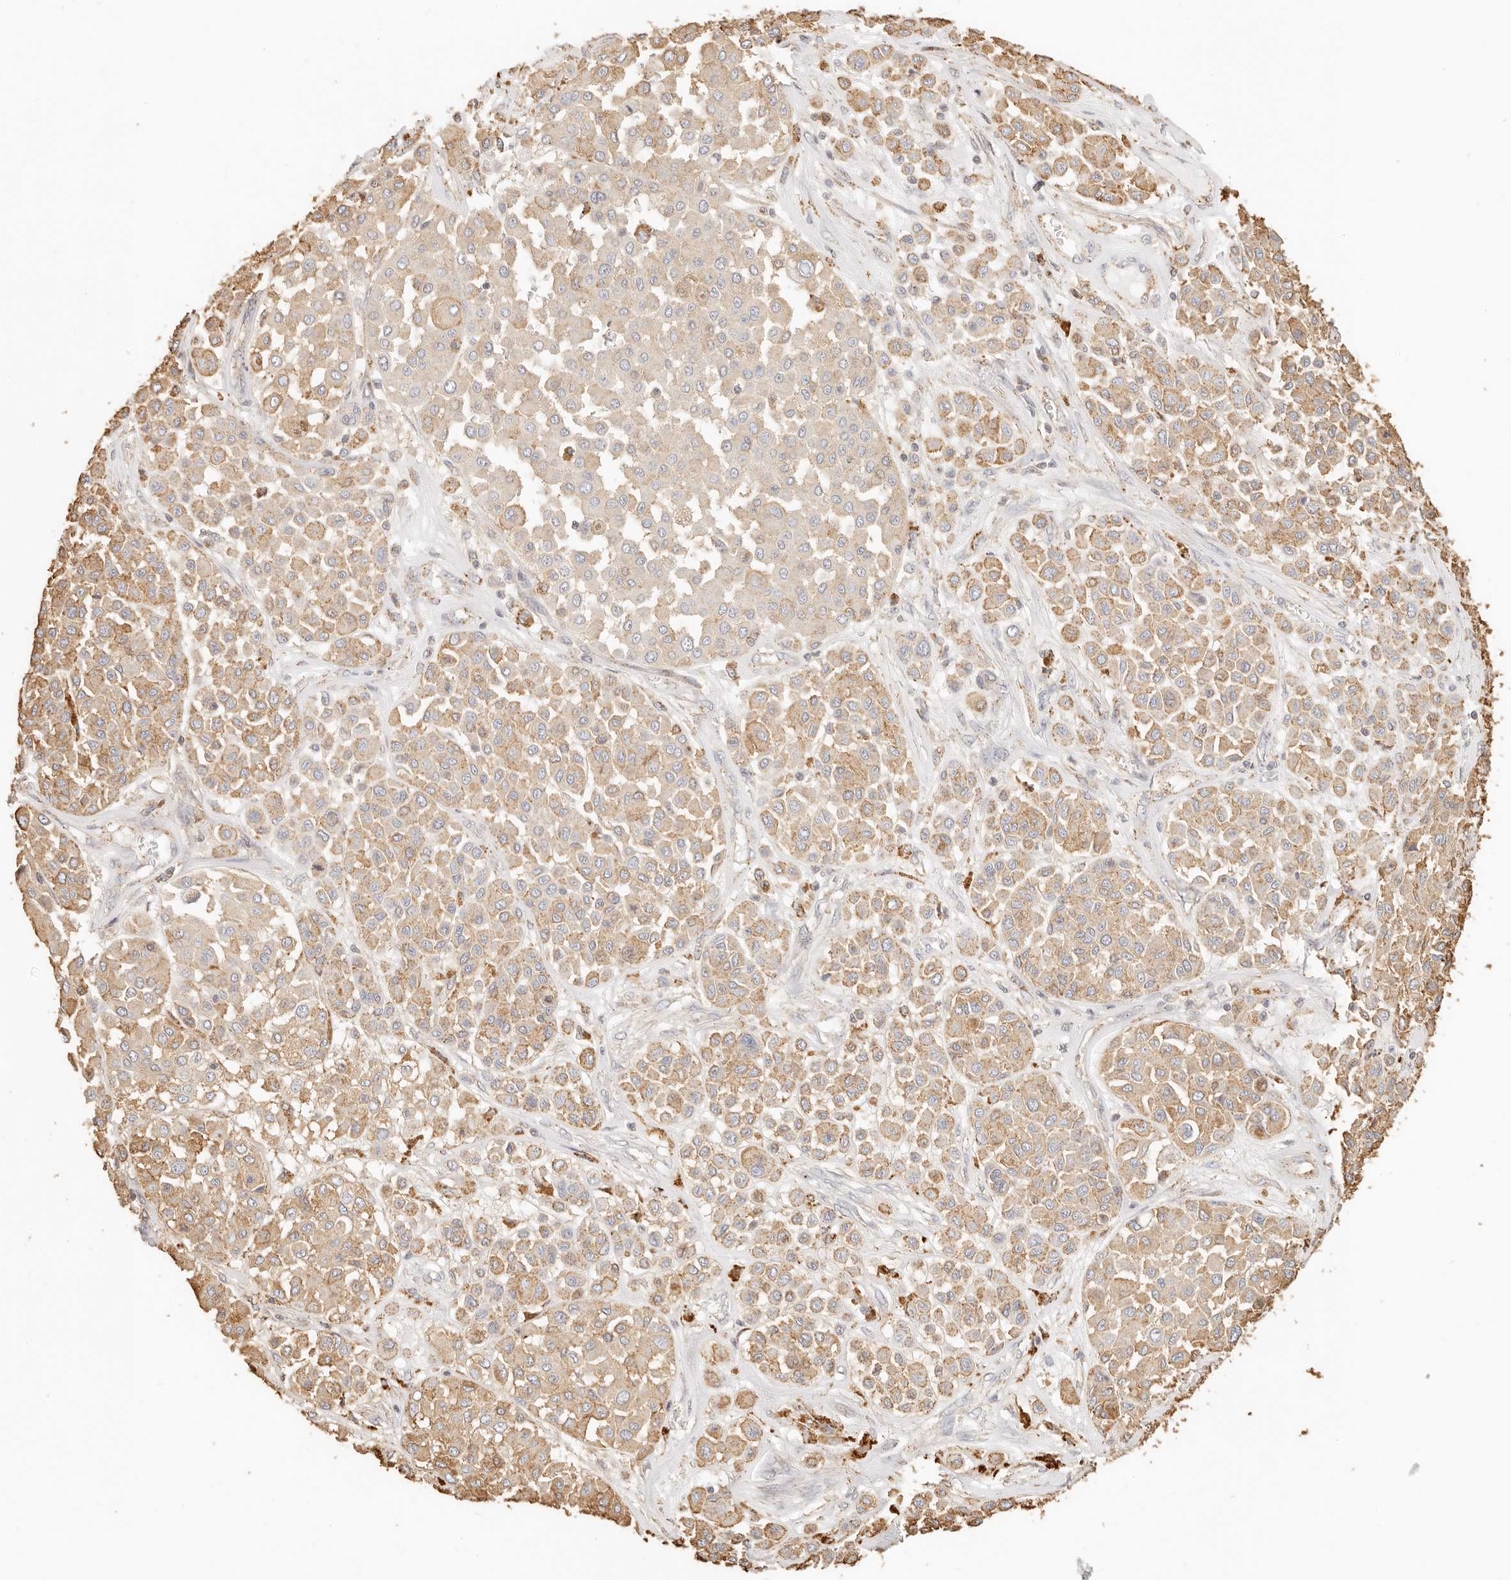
{"staining": {"intensity": "weak", "quantity": ">75%", "location": "cytoplasmic/membranous"}, "tissue": "melanoma", "cell_type": "Tumor cells", "image_type": "cancer", "snomed": [{"axis": "morphology", "description": "Malignant melanoma, Metastatic site"}, {"axis": "topography", "description": "Soft tissue"}], "caption": "Immunohistochemistry (IHC) (DAB) staining of human melanoma shows weak cytoplasmic/membranous protein positivity in about >75% of tumor cells.", "gene": "CNMD", "patient": {"sex": "male", "age": 41}}